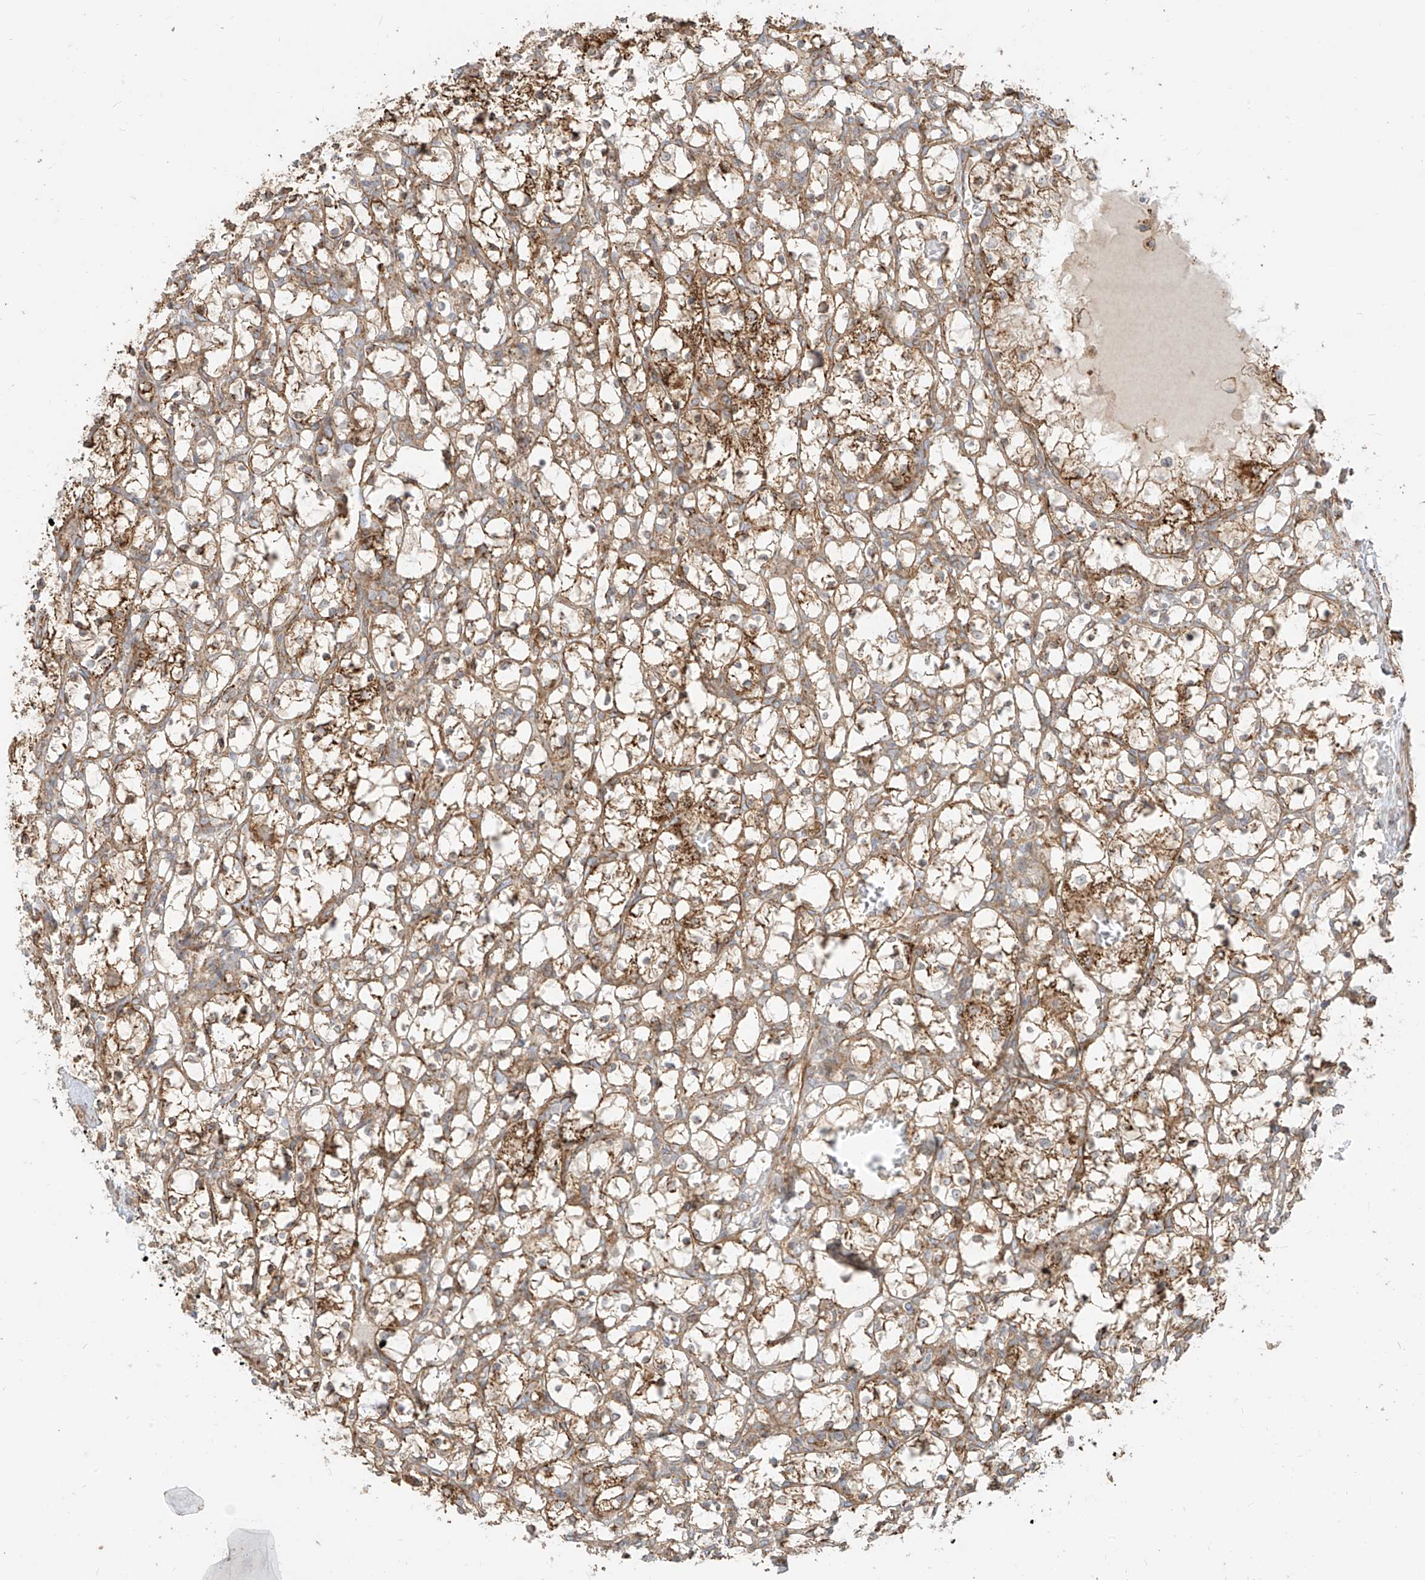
{"staining": {"intensity": "moderate", "quantity": ">75%", "location": "cytoplasmic/membranous"}, "tissue": "renal cancer", "cell_type": "Tumor cells", "image_type": "cancer", "snomed": [{"axis": "morphology", "description": "Adenocarcinoma, NOS"}, {"axis": "topography", "description": "Kidney"}], "caption": "Renal cancer (adenocarcinoma) stained for a protein demonstrates moderate cytoplasmic/membranous positivity in tumor cells.", "gene": "PLCL1", "patient": {"sex": "female", "age": 69}}